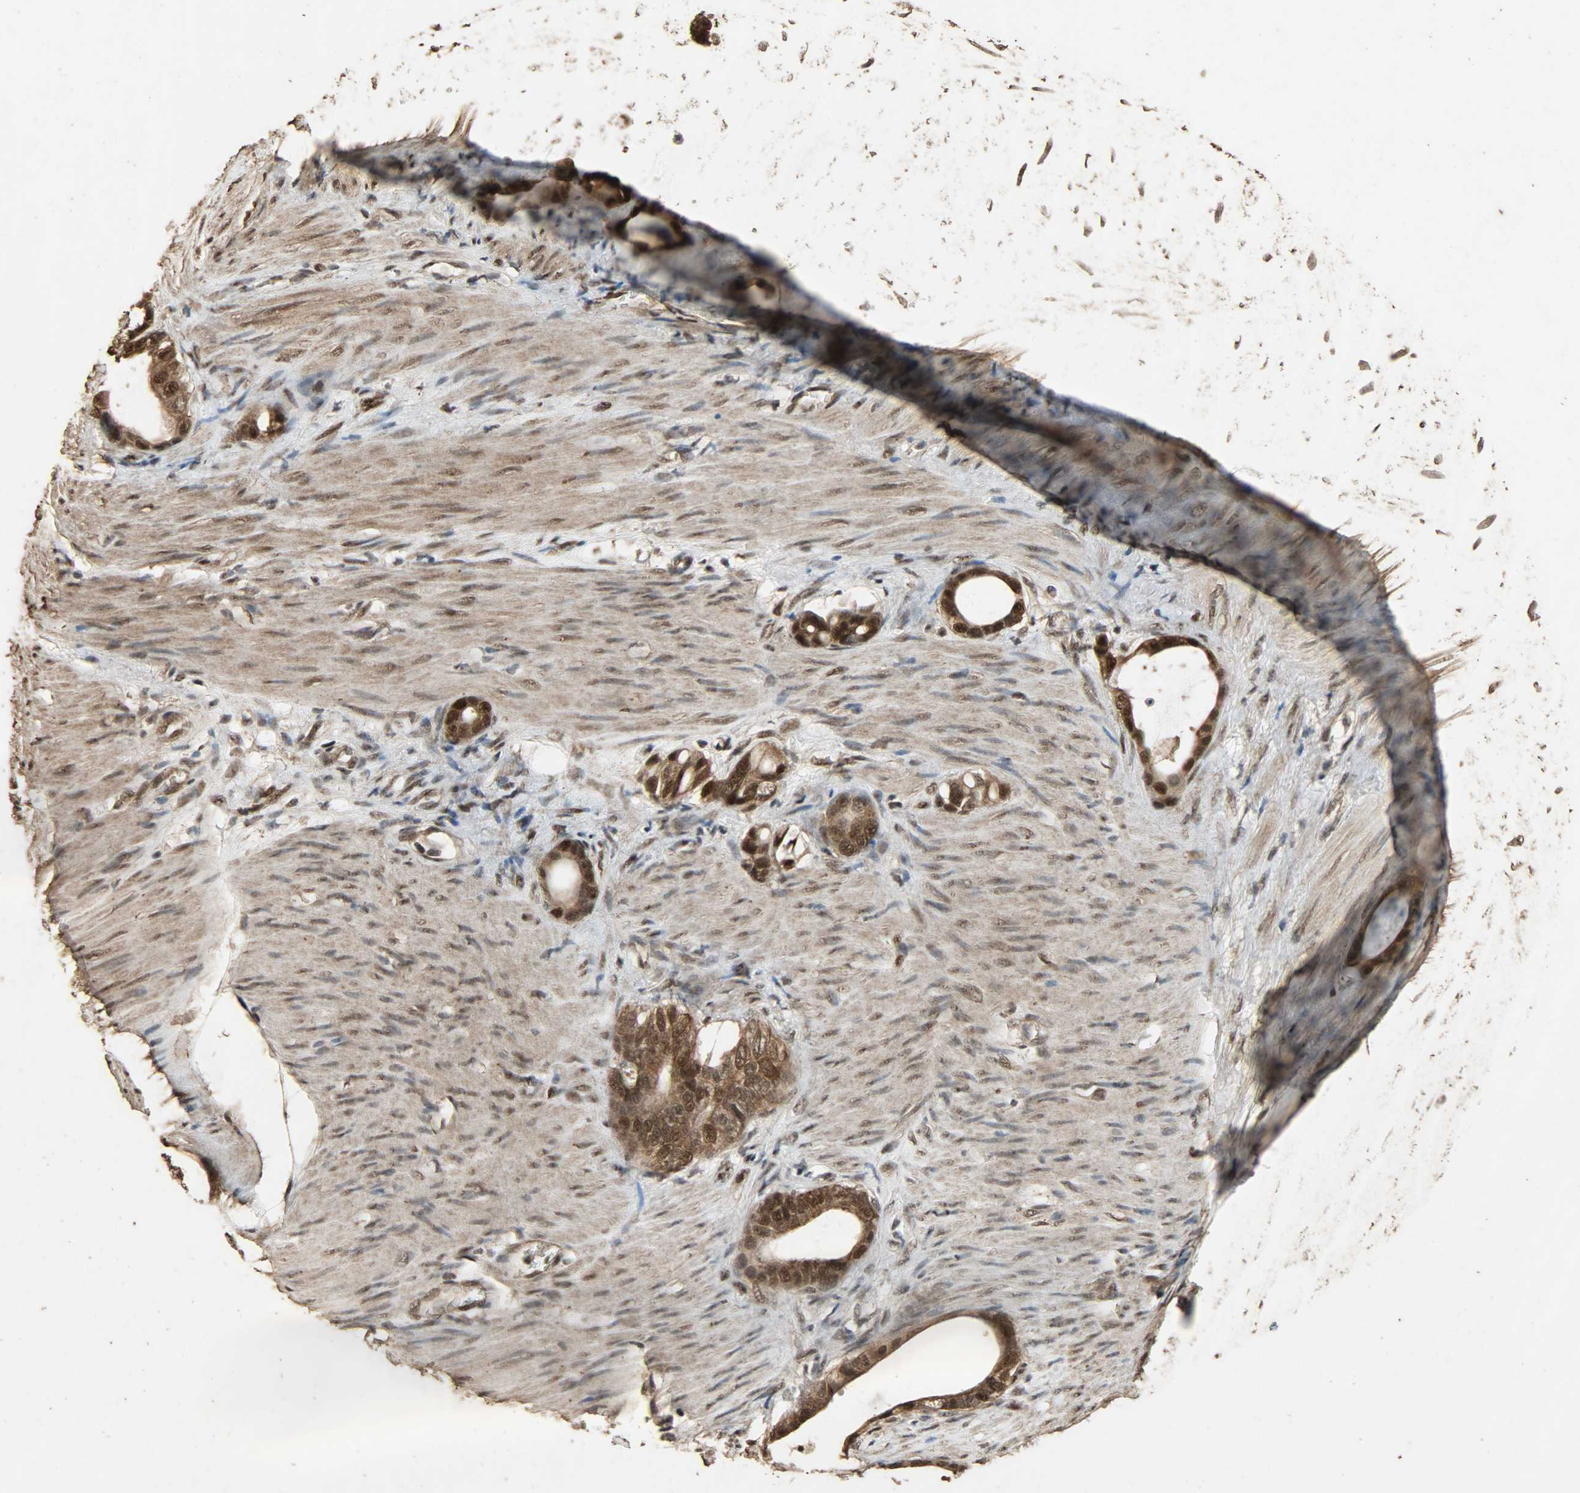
{"staining": {"intensity": "strong", "quantity": ">75%", "location": "cytoplasmic/membranous,nuclear"}, "tissue": "stomach cancer", "cell_type": "Tumor cells", "image_type": "cancer", "snomed": [{"axis": "morphology", "description": "Adenocarcinoma, NOS"}, {"axis": "topography", "description": "Stomach"}], "caption": "Protein staining reveals strong cytoplasmic/membranous and nuclear positivity in about >75% of tumor cells in stomach cancer.", "gene": "CCNT2", "patient": {"sex": "female", "age": 75}}